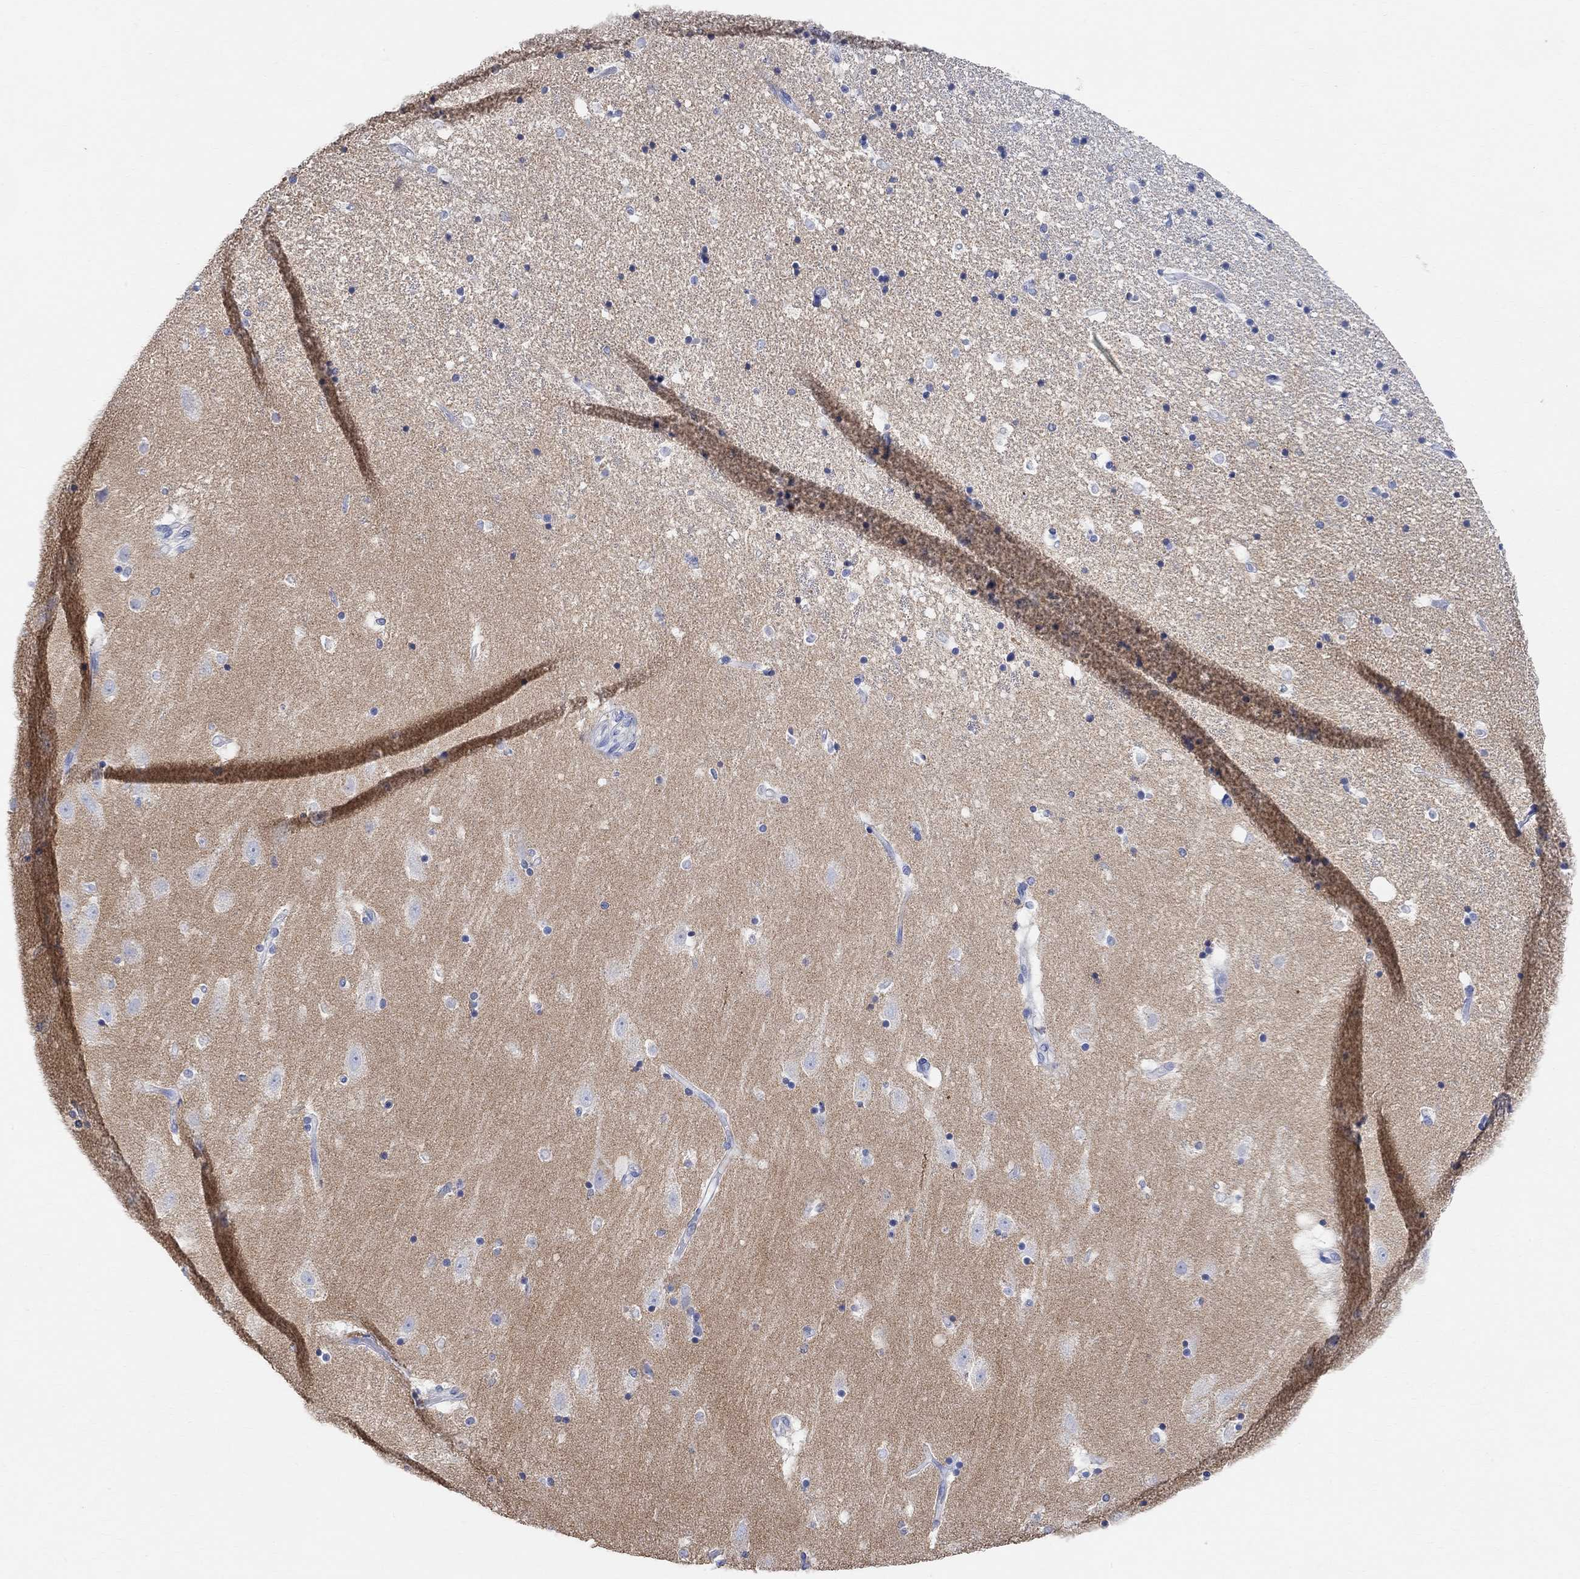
{"staining": {"intensity": "negative", "quantity": "none", "location": "none"}, "tissue": "hippocampus", "cell_type": "Glial cells", "image_type": "normal", "snomed": [{"axis": "morphology", "description": "Normal tissue, NOS"}, {"axis": "topography", "description": "Hippocampus"}], "caption": "High power microscopy histopathology image of an immunohistochemistry (IHC) image of benign hippocampus, revealing no significant expression in glial cells. The staining was performed using DAB to visualize the protein expression in brown, while the nuclei were stained in blue with hematoxylin (Magnification: 20x).", "gene": "SYT12", "patient": {"sex": "male", "age": 49}}